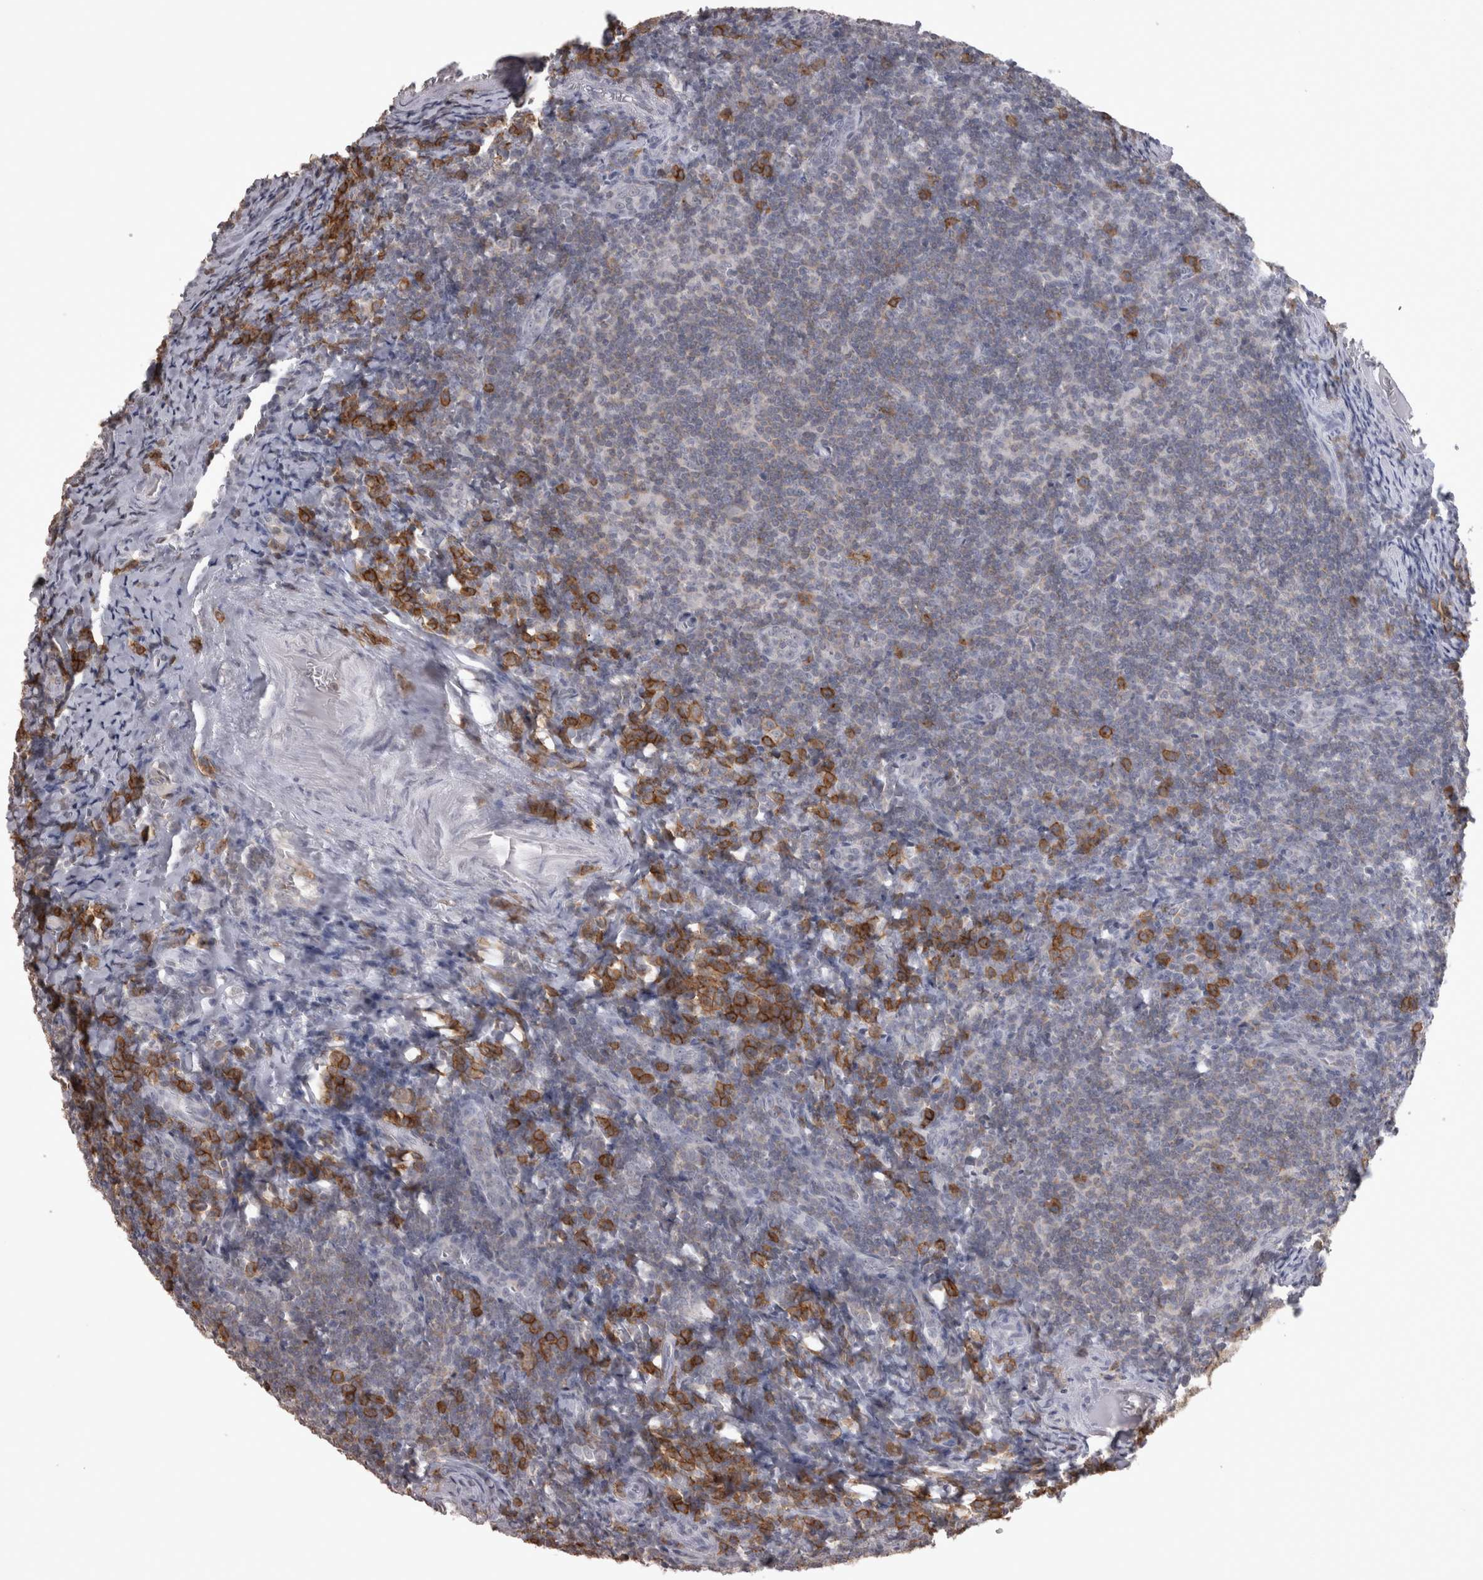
{"staining": {"intensity": "negative", "quantity": "none", "location": "none"}, "tissue": "tonsil", "cell_type": "Germinal center cells", "image_type": "normal", "snomed": [{"axis": "morphology", "description": "Normal tissue, NOS"}, {"axis": "topography", "description": "Tonsil"}], "caption": "DAB (3,3'-diaminobenzidine) immunohistochemical staining of benign tonsil shows no significant expression in germinal center cells.", "gene": "LAX1", "patient": {"sex": "male", "age": 37}}